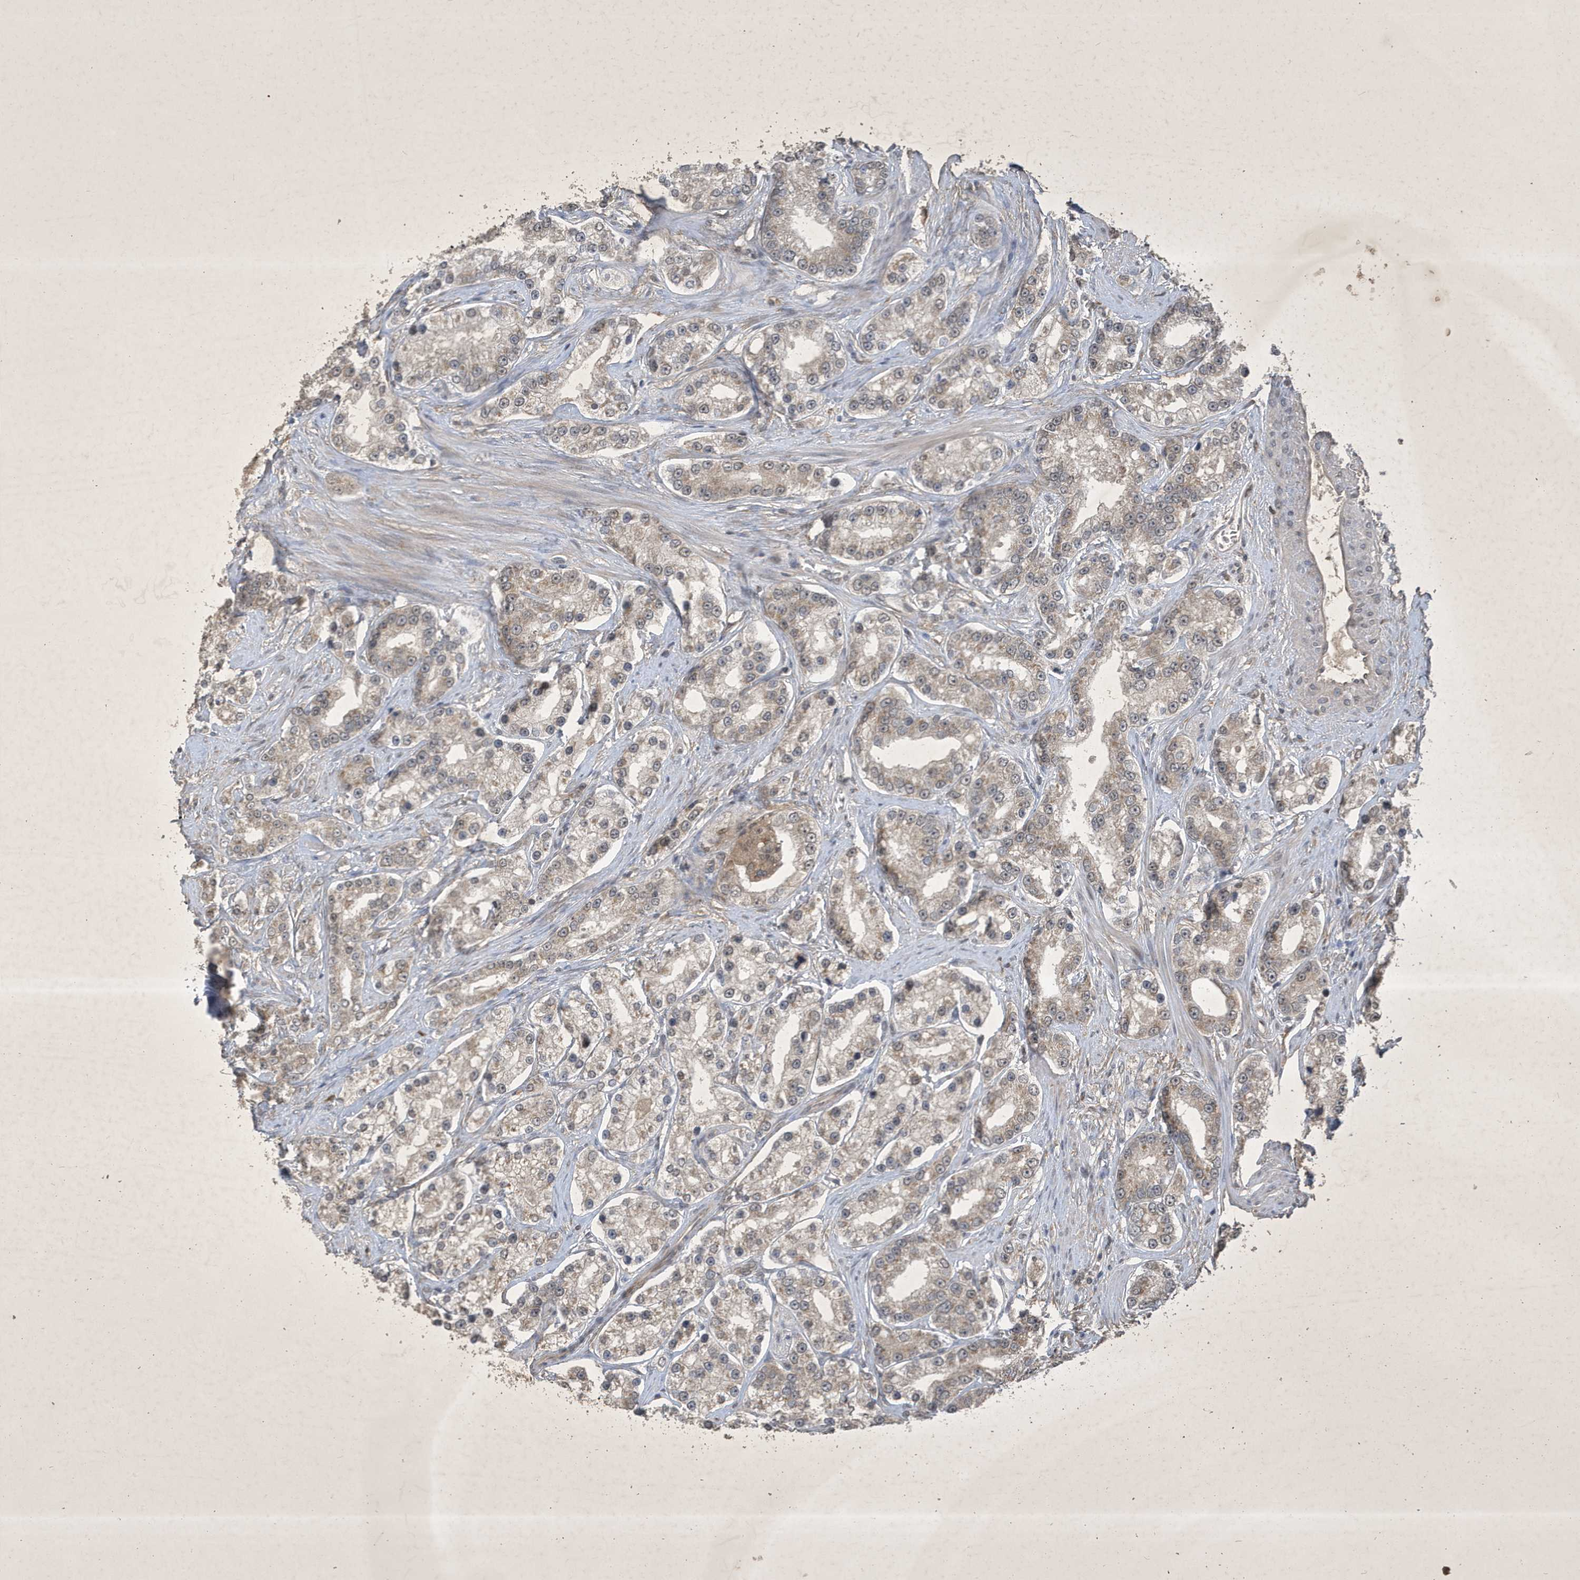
{"staining": {"intensity": "negative", "quantity": "none", "location": "none"}, "tissue": "prostate cancer", "cell_type": "Tumor cells", "image_type": "cancer", "snomed": [{"axis": "morphology", "description": "Normal tissue, NOS"}, {"axis": "morphology", "description": "Adenocarcinoma, High grade"}, {"axis": "topography", "description": "Prostate"}], "caption": "High power microscopy photomicrograph of an immunohistochemistry (IHC) micrograph of prostate cancer, revealing no significant positivity in tumor cells.", "gene": "STX10", "patient": {"sex": "male", "age": 83}}